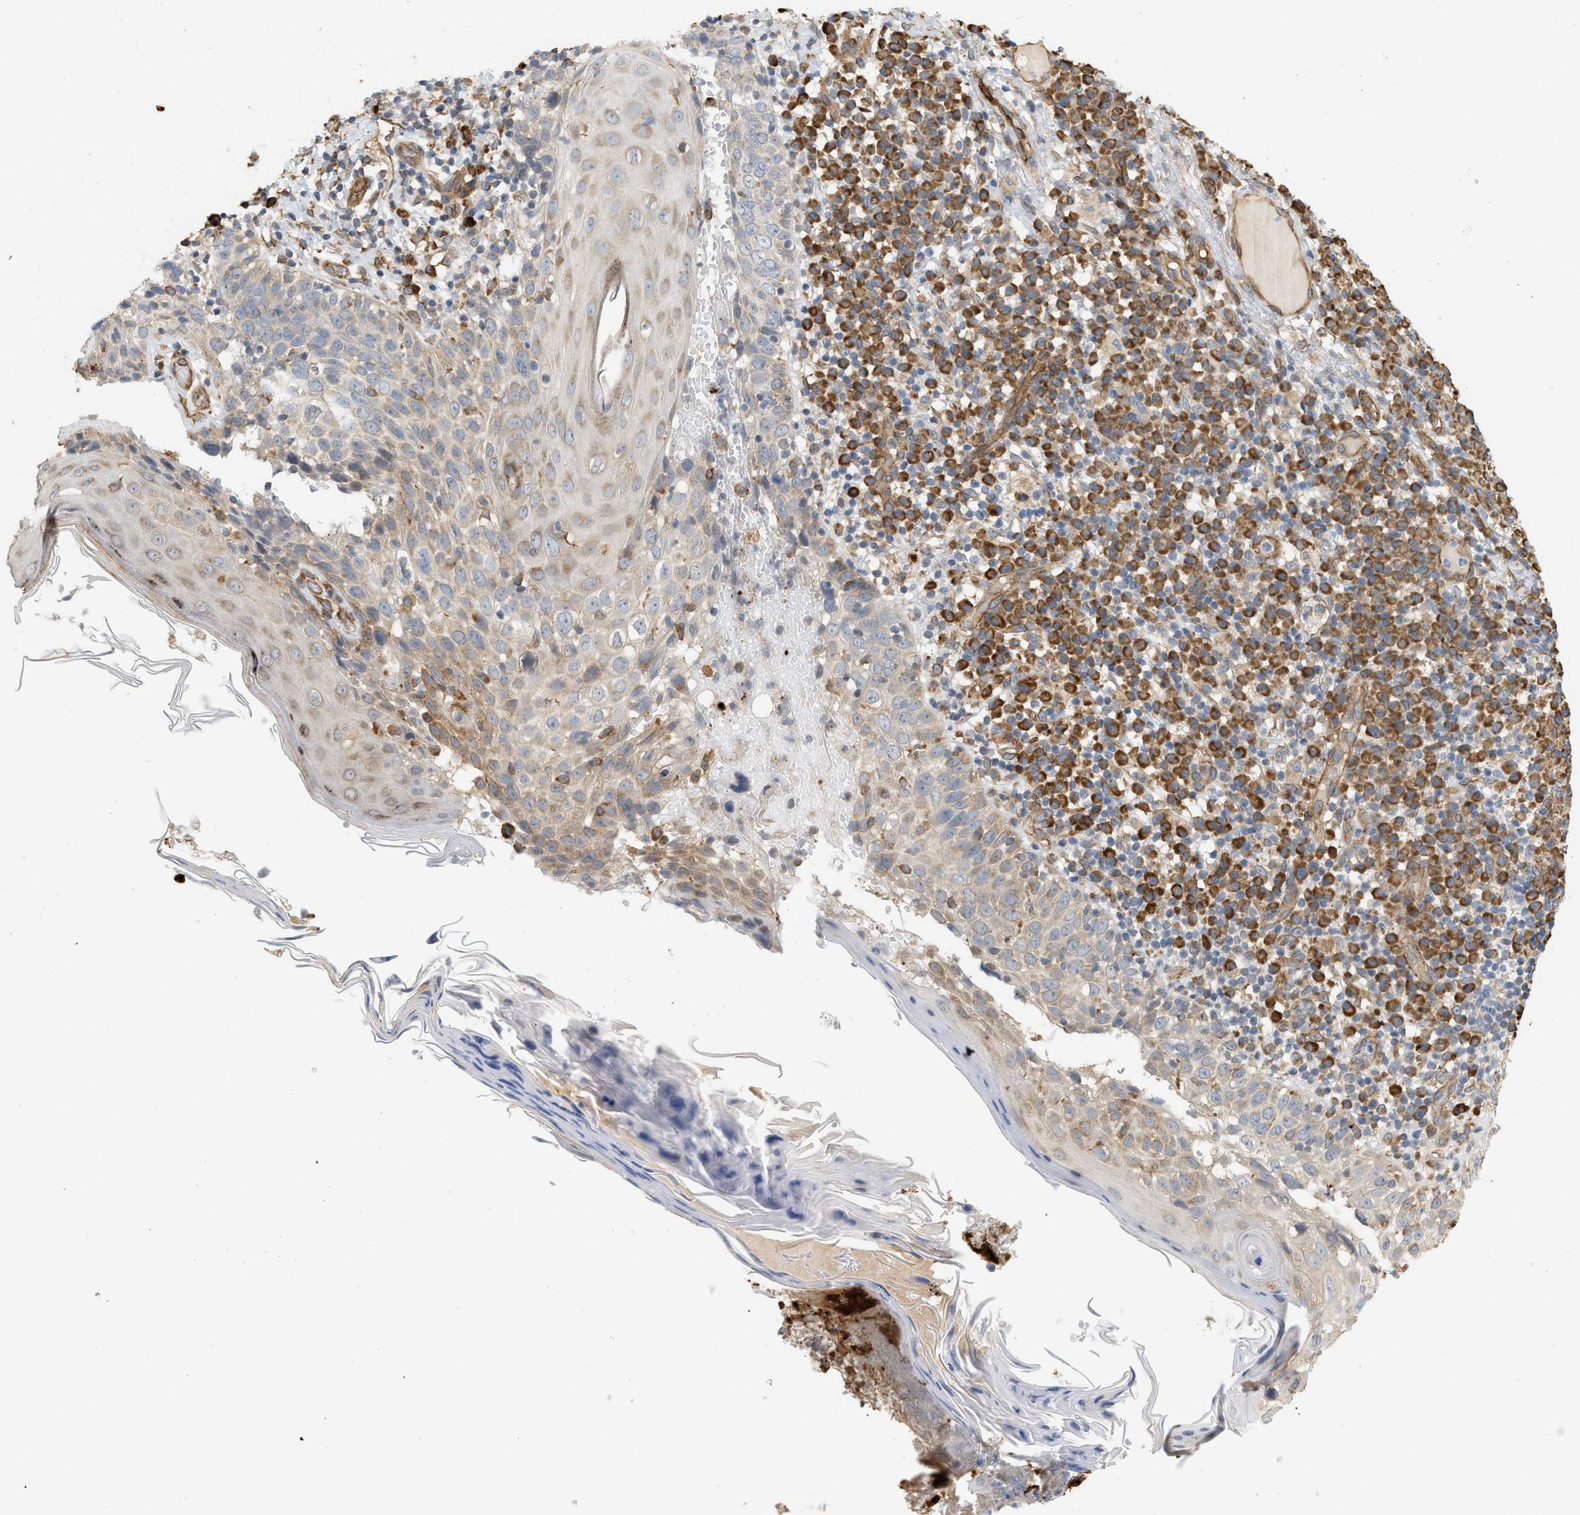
{"staining": {"intensity": "moderate", "quantity": "<25%", "location": "cytoplasmic/membranous"}, "tissue": "skin cancer", "cell_type": "Tumor cells", "image_type": "cancer", "snomed": [{"axis": "morphology", "description": "Squamous cell carcinoma in situ, NOS"}, {"axis": "morphology", "description": "Squamous cell carcinoma, NOS"}, {"axis": "topography", "description": "Skin"}], "caption": "Human skin cancer (squamous cell carcinoma in situ) stained with a protein marker demonstrates moderate staining in tumor cells.", "gene": "SVOP", "patient": {"sex": "male", "age": 93}}